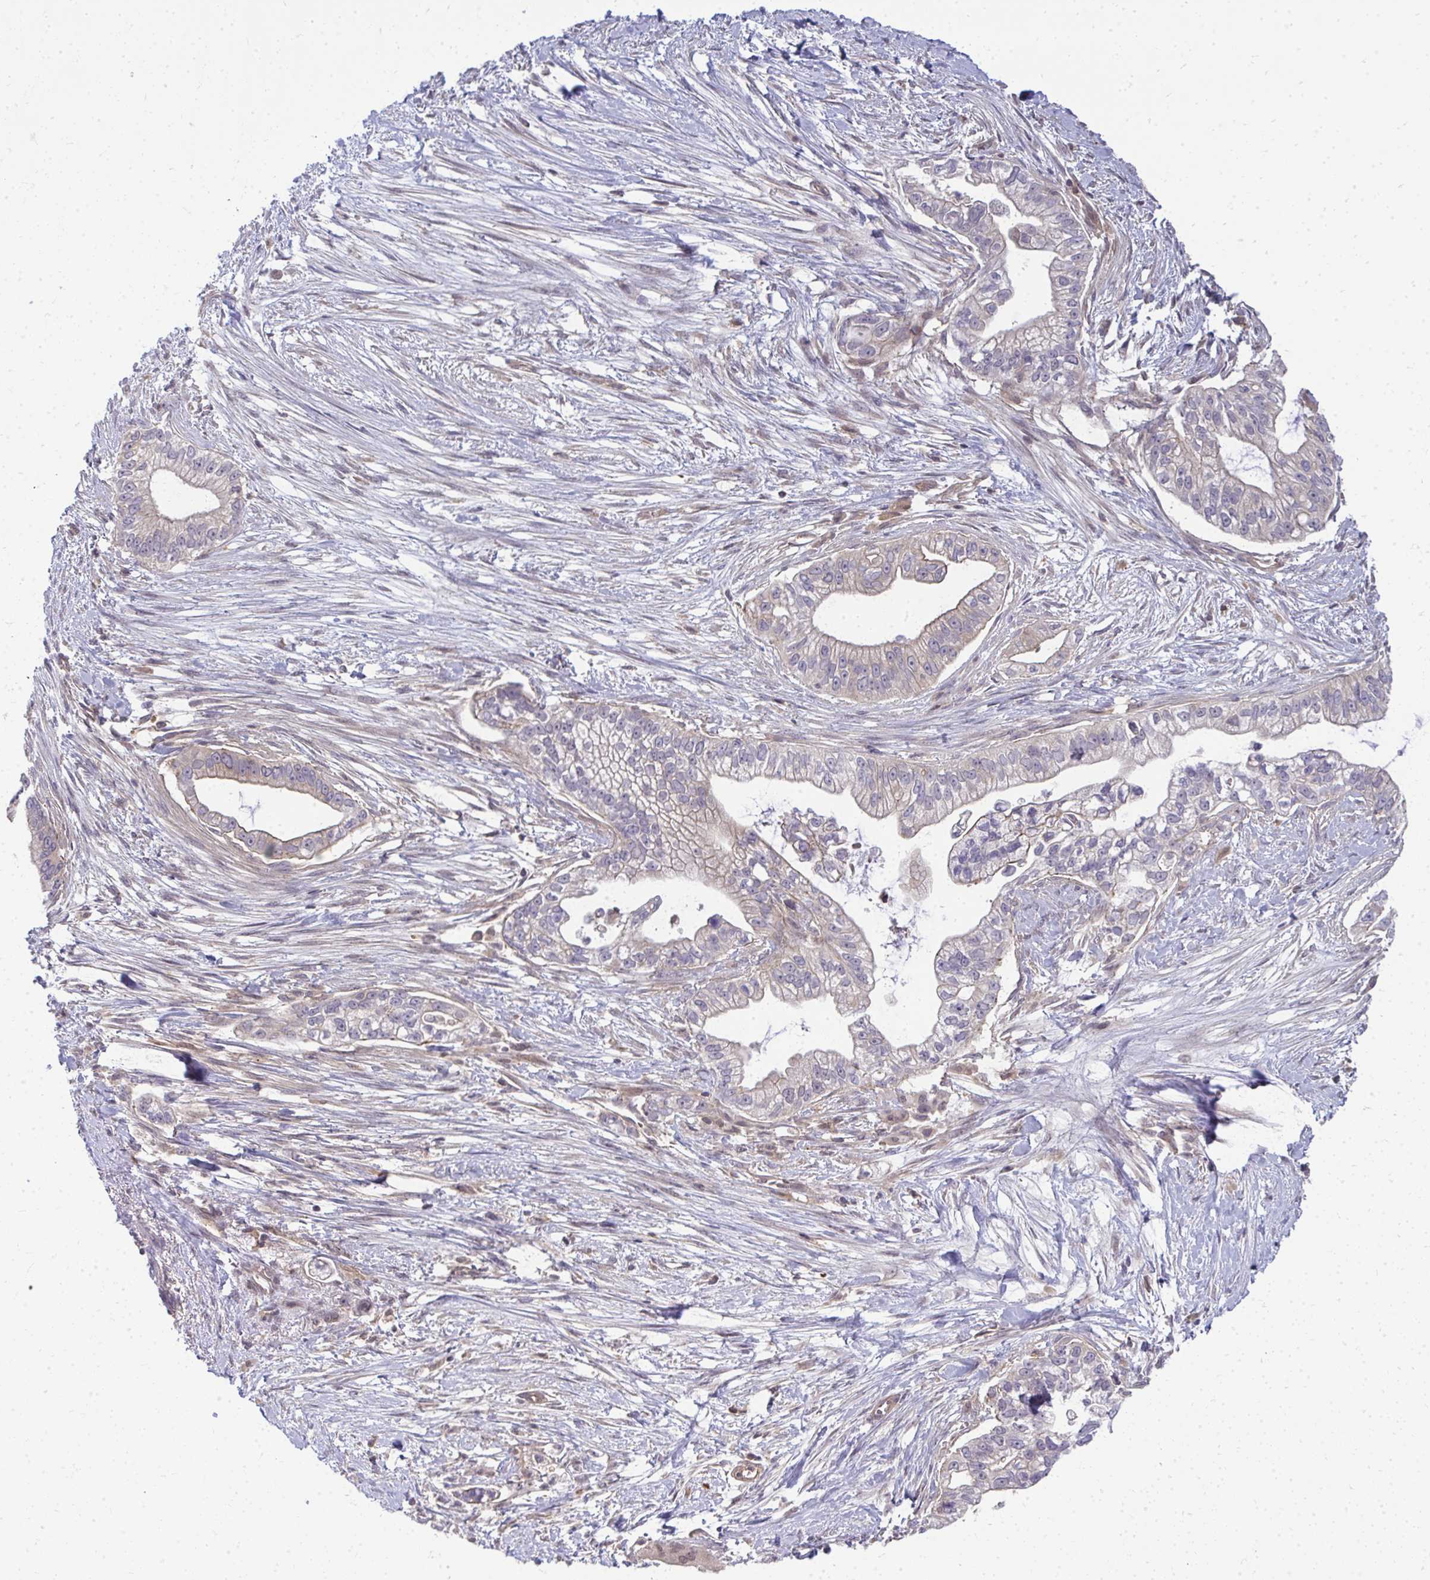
{"staining": {"intensity": "negative", "quantity": "none", "location": "none"}, "tissue": "pancreatic cancer", "cell_type": "Tumor cells", "image_type": "cancer", "snomed": [{"axis": "morphology", "description": "Adenocarcinoma, NOS"}, {"axis": "topography", "description": "Pancreas"}], "caption": "Immunohistochemistry (IHC) of human pancreatic adenocarcinoma exhibits no expression in tumor cells.", "gene": "HDHD2", "patient": {"sex": "male", "age": 70}}